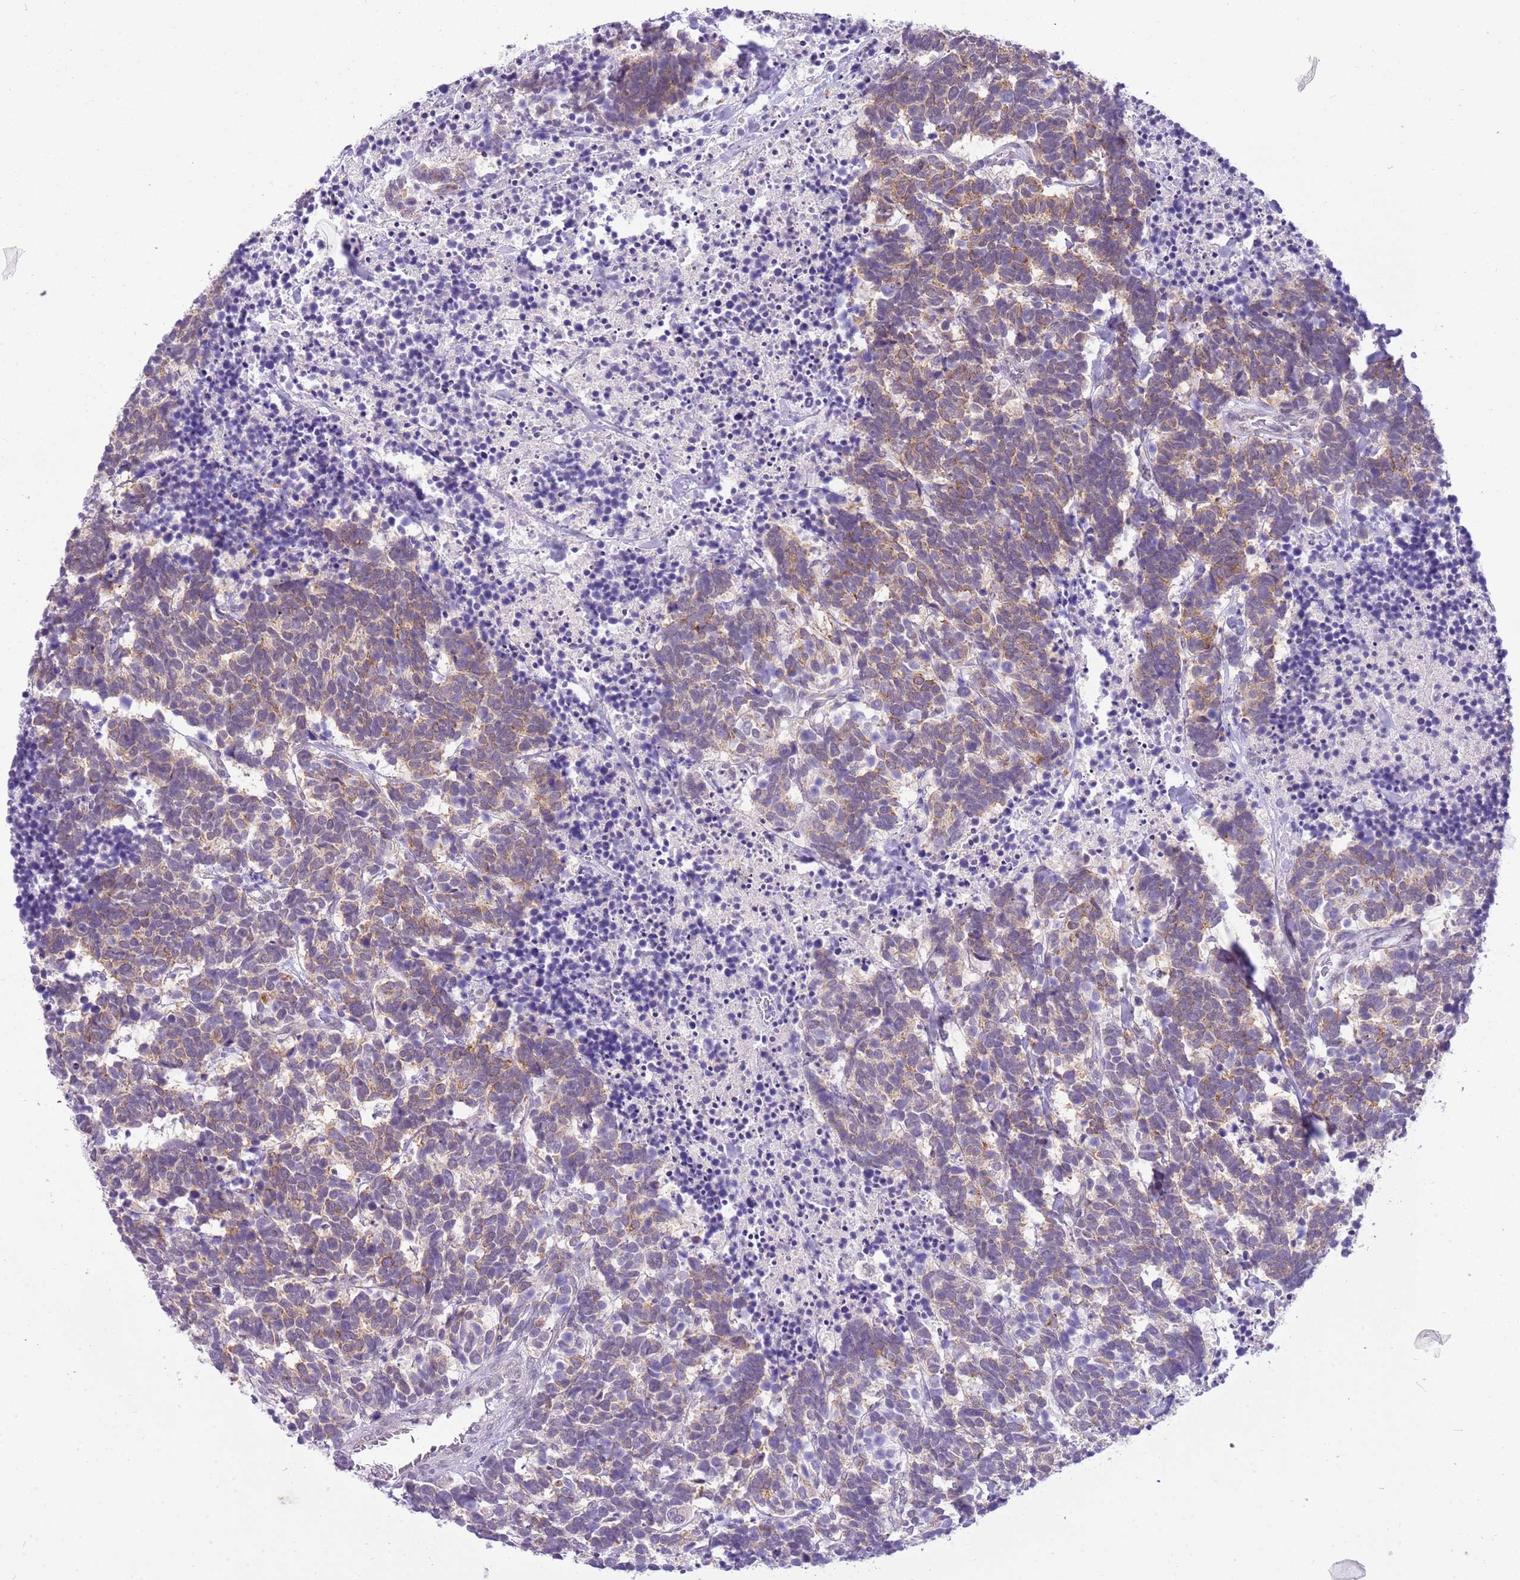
{"staining": {"intensity": "weak", "quantity": ">75%", "location": "cytoplasmic/membranous"}, "tissue": "carcinoid", "cell_type": "Tumor cells", "image_type": "cancer", "snomed": [{"axis": "morphology", "description": "Carcinoma, NOS"}, {"axis": "morphology", "description": "Carcinoid, malignant, NOS"}, {"axis": "topography", "description": "Urinary bladder"}], "caption": "Immunohistochemical staining of human carcinoid displays low levels of weak cytoplasmic/membranous expression in about >75% of tumor cells.", "gene": "FAM120C", "patient": {"sex": "male", "age": 57}}